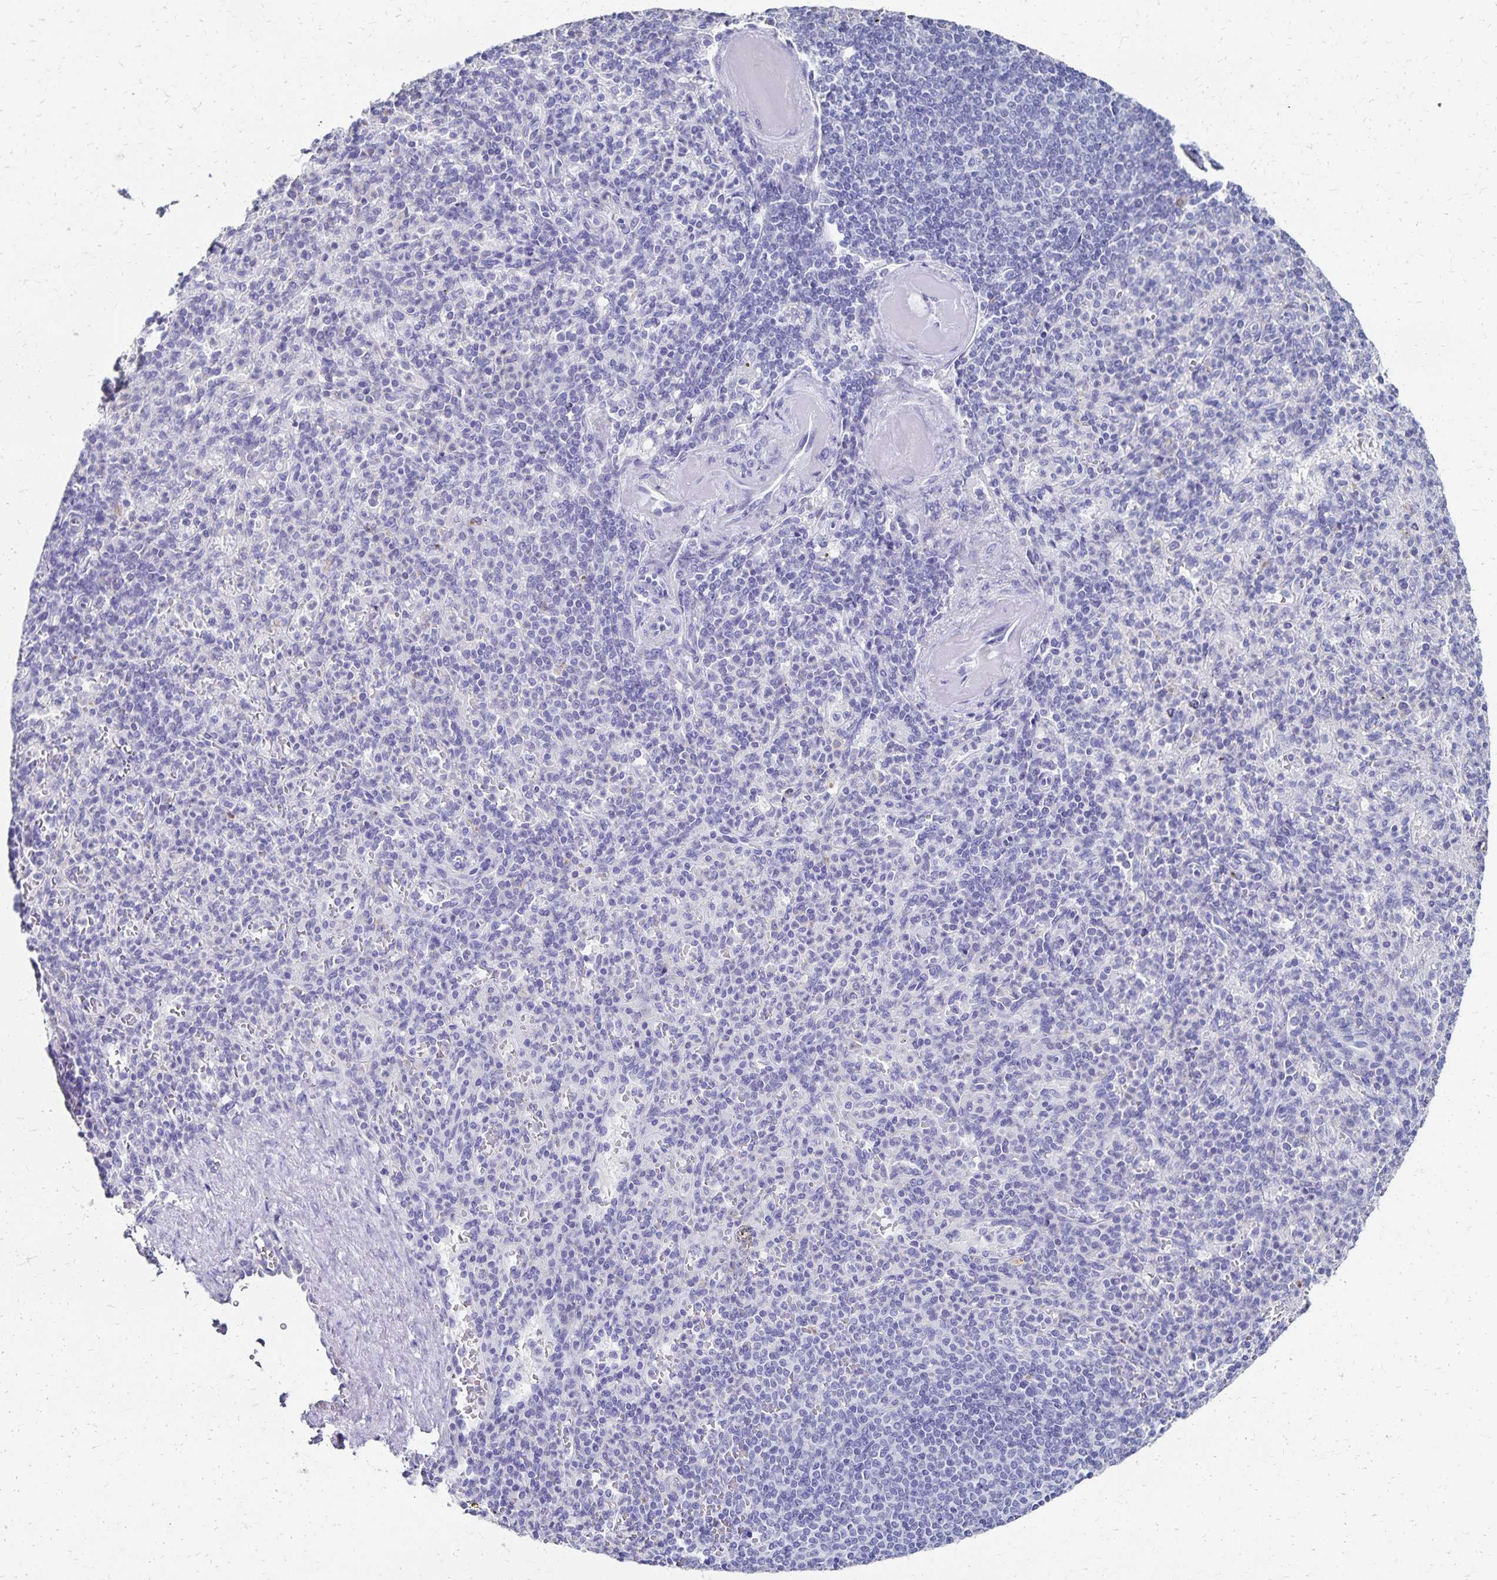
{"staining": {"intensity": "negative", "quantity": "none", "location": "none"}, "tissue": "spleen", "cell_type": "Cells in red pulp", "image_type": "normal", "snomed": [{"axis": "morphology", "description": "Normal tissue, NOS"}, {"axis": "topography", "description": "Spleen"}], "caption": "Cells in red pulp show no significant positivity in normal spleen. (Stains: DAB (3,3'-diaminobenzidine) immunohistochemistry with hematoxylin counter stain, Microscopy: brightfield microscopy at high magnification).", "gene": "DYNLT4", "patient": {"sex": "female", "age": 74}}